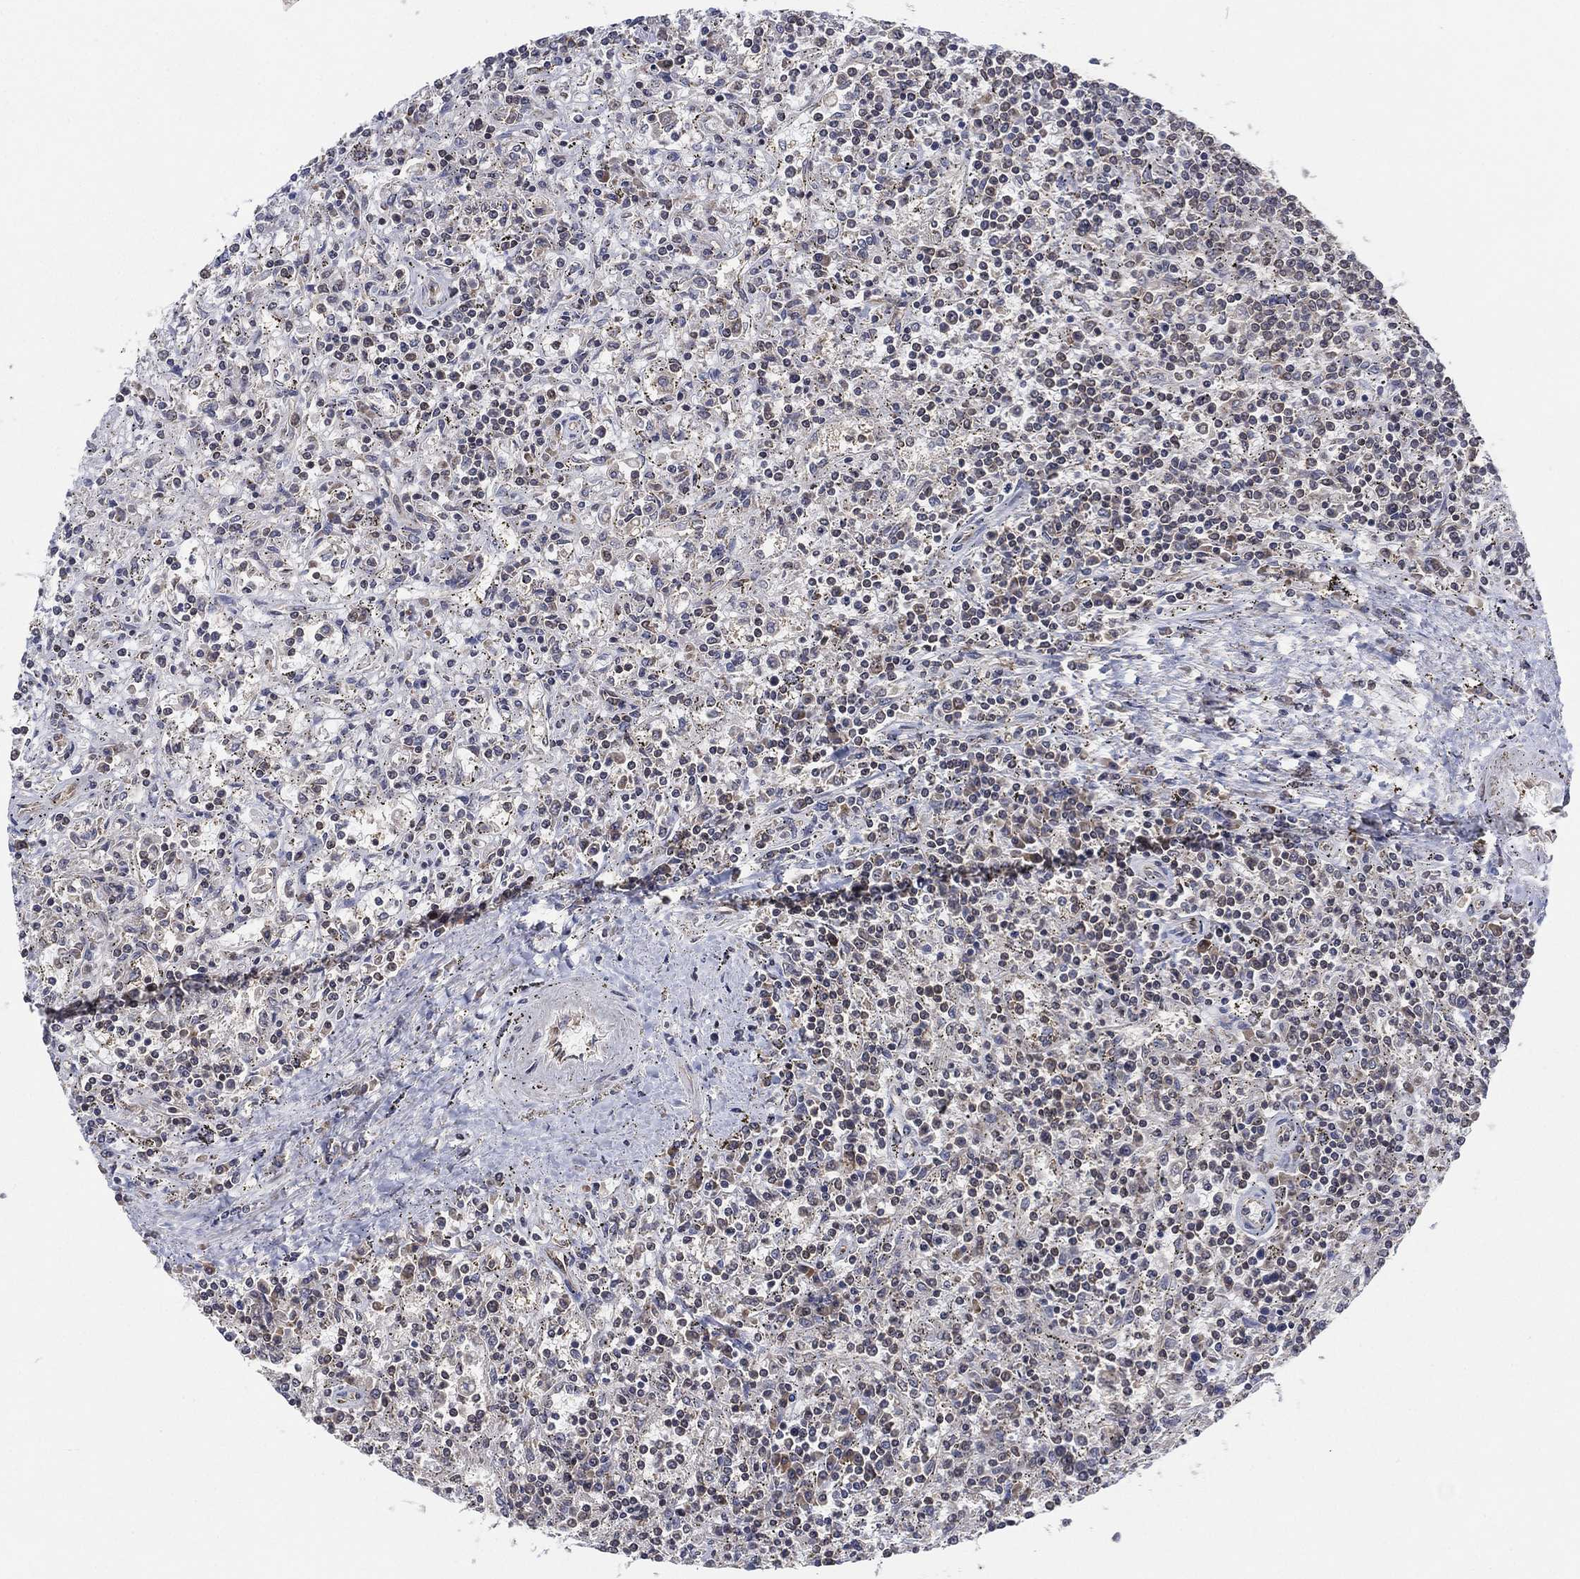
{"staining": {"intensity": "negative", "quantity": "none", "location": "none"}, "tissue": "lymphoma", "cell_type": "Tumor cells", "image_type": "cancer", "snomed": [{"axis": "morphology", "description": "Malignant lymphoma, non-Hodgkin's type, Low grade"}, {"axis": "topography", "description": "Spleen"}], "caption": "A micrograph of human lymphoma is negative for staining in tumor cells.", "gene": "TMCO1", "patient": {"sex": "male", "age": 62}}